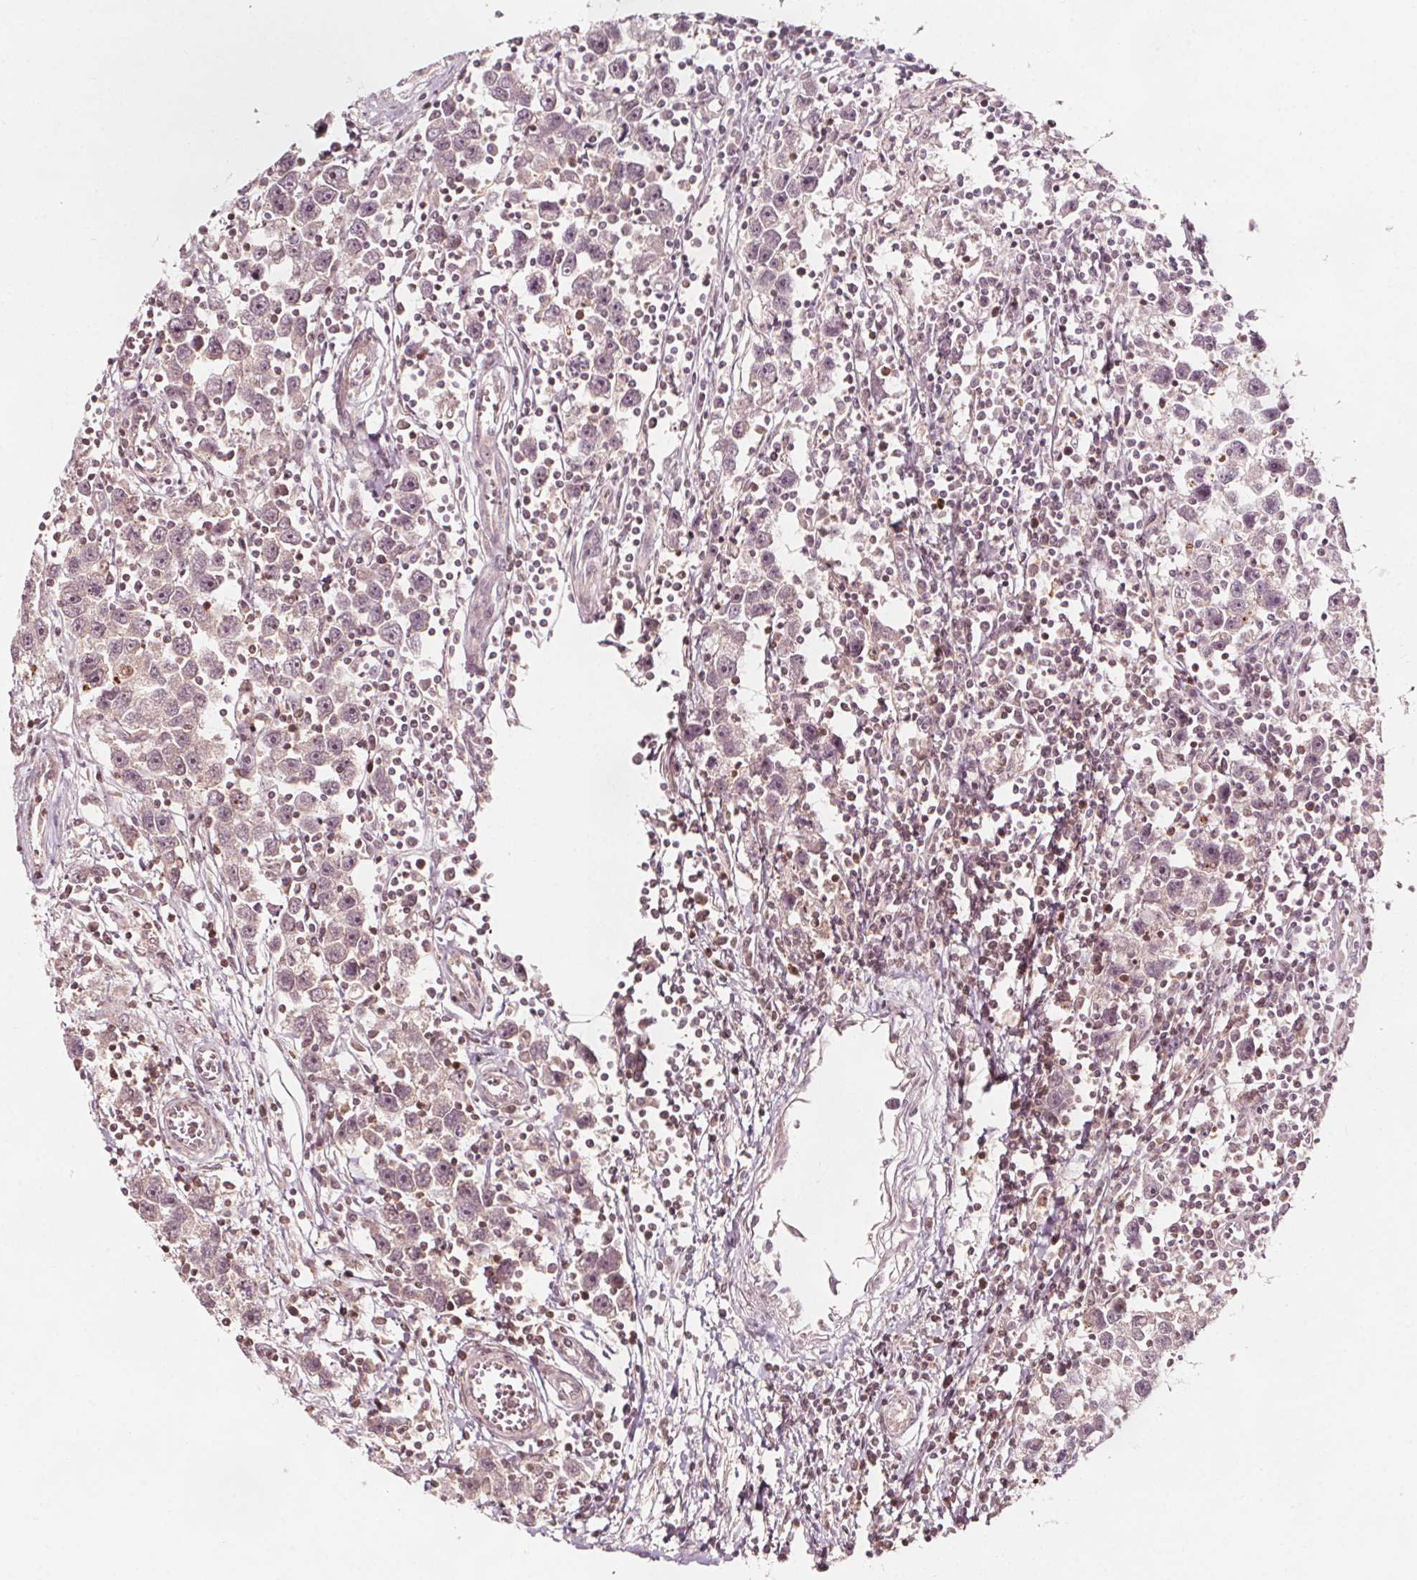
{"staining": {"intensity": "negative", "quantity": "none", "location": "none"}, "tissue": "testis cancer", "cell_type": "Tumor cells", "image_type": "cancer", "snomed": [{"axis": "morphology", "description": "Seminoma, NOS"}, {"axis": "topography", "description": "Testis"}], "caption": "Tumor cells are negative for brown protein staining in testis seminoma. The staining is performed using DAB brown chromogen with nuclei counter-stained in using hematoxylin.", "gene": "AIP", "patient": {"sex": "male", "age": 30}}